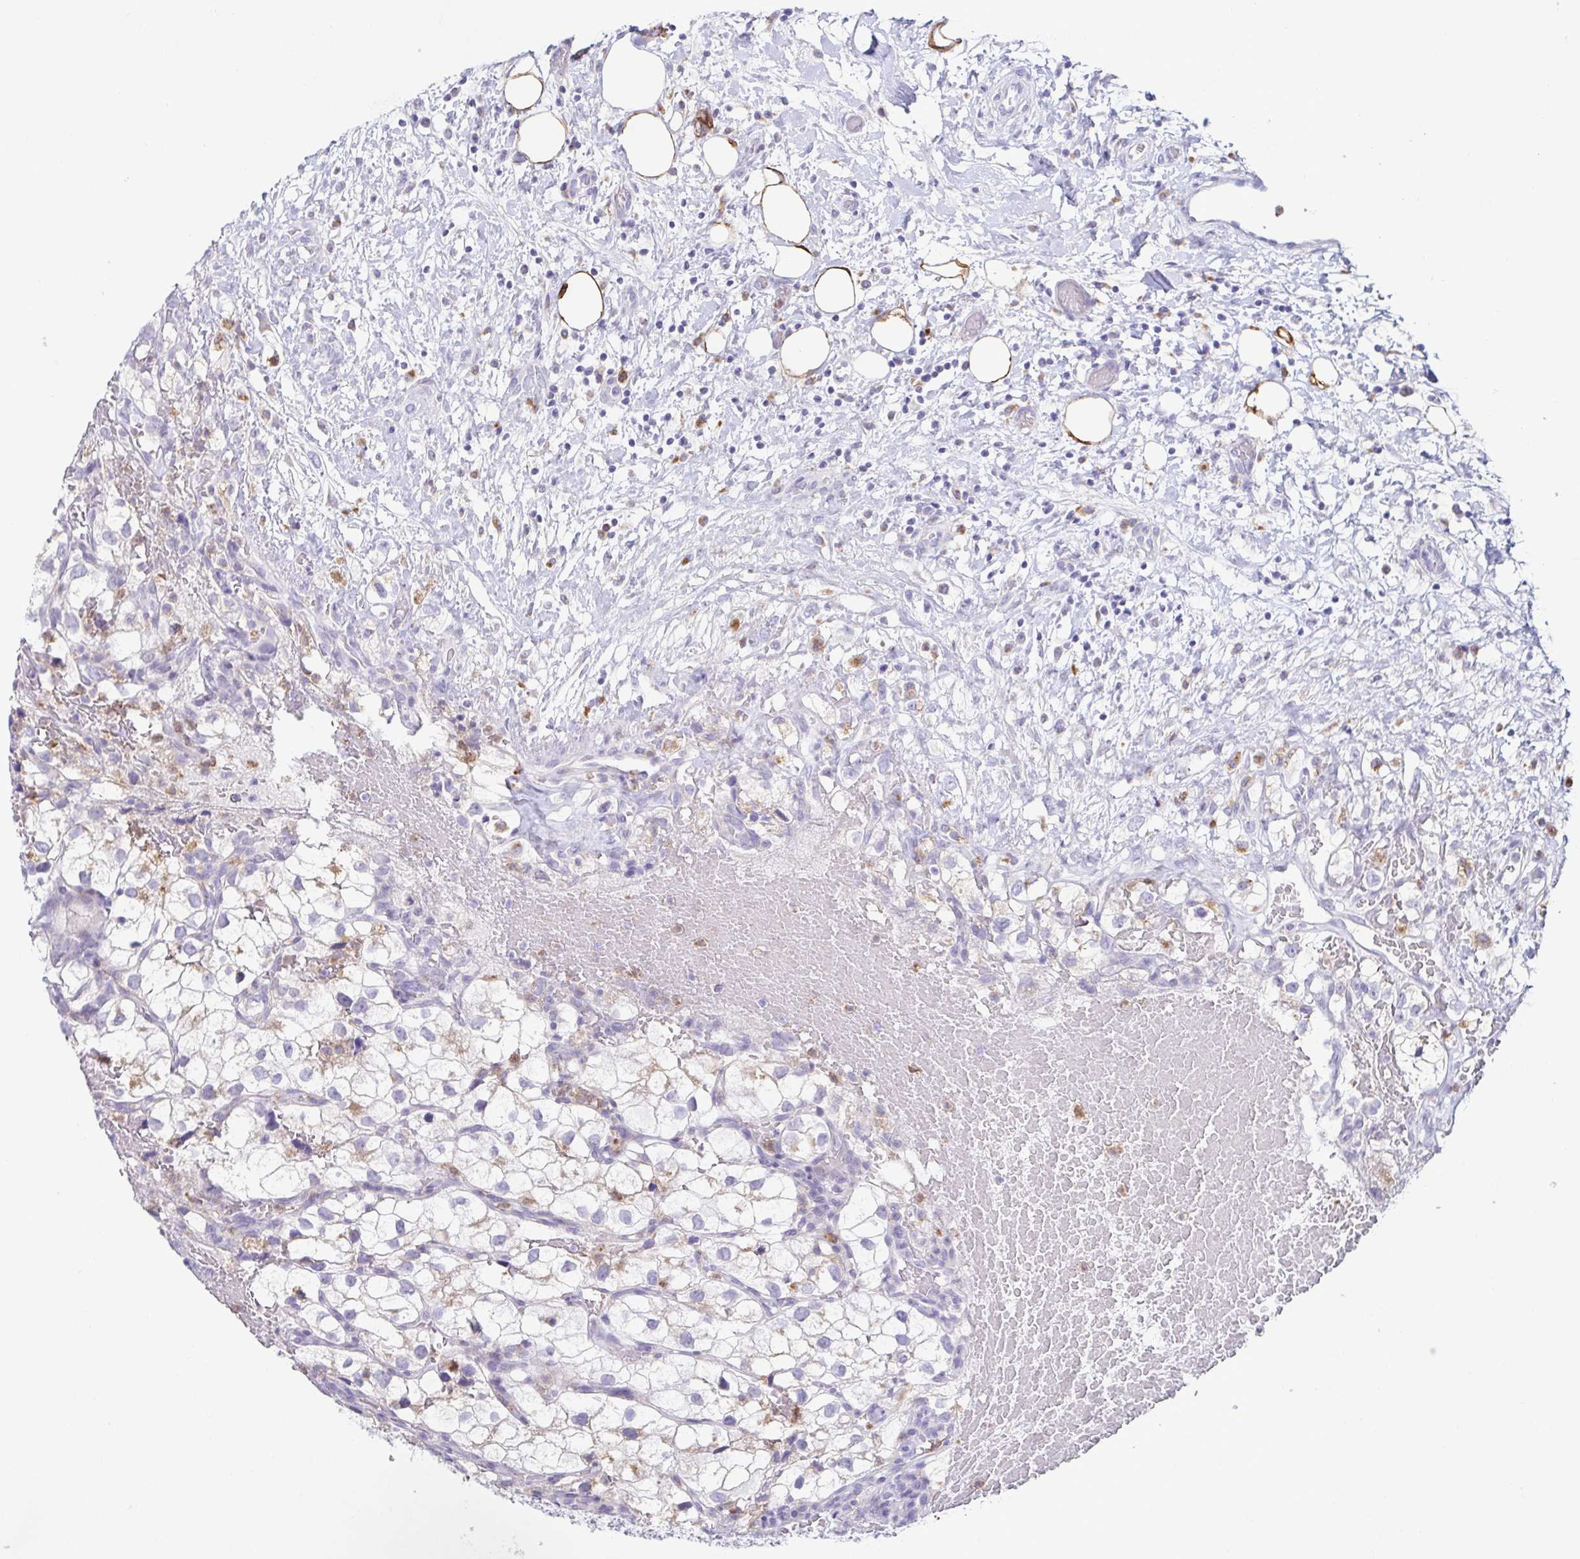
{"staining": {"intensity": "negative", "quantity": "none", "location": "none"}, "tissue": "renal cancer", "cell_type": "Tumor cells", "image_type": "cancer", "snomed": [{"axis": "morphology", "description": "Adenocarcinoma, NOS"}, {"axis": "topography", "description": "Kidney"}], "caption": "IHC histopathology image of renal adenocarcinoma stained for a protein (brown), which displays no positivity in tumor cells.", "gene": "ATP6V1G2", "patient": {"sex": "male", "age": 59}}